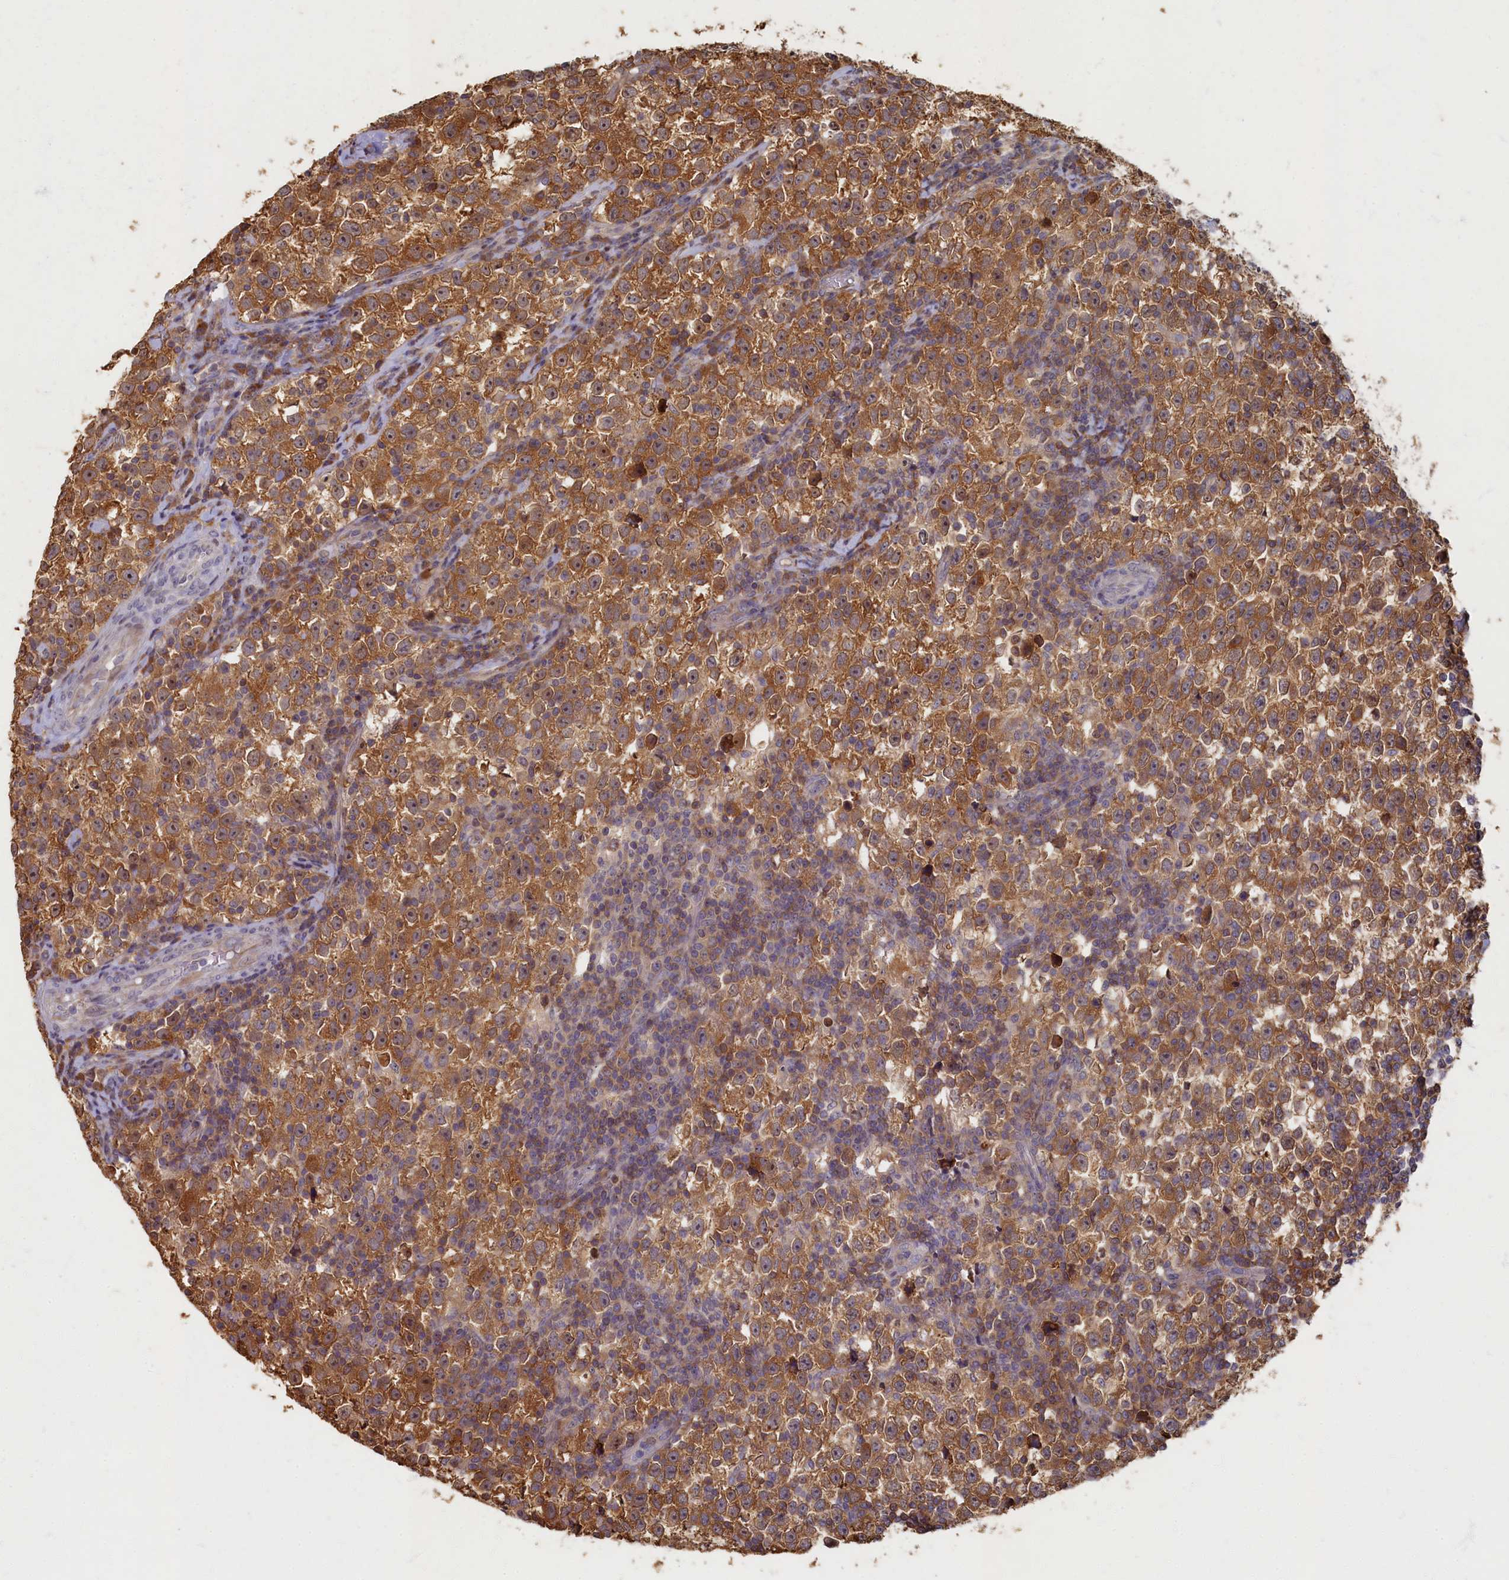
{"staining": {"intensity": "moderate", "quantity": ">75%", "location": "cytoplasmic/membranous,nuclear"}, "tissue": "testis cancer", "cell_type": "Tumor cells", "image_type": "cancer", "snomed": [{"axis": "morphology", "description": "Normal tissue, NOS"}, {"axis": "morphology", "description": "Seminoma, NOS"}, {"axis": "topography", "description": "Testis"}], "caption": "Moderate cytoplasmic/membranous and nuclear protein expression is seen in about >75% of tumor cells in seminoma (testis). The protein is shown in brown color, while the nuclei are stained blue.", "gene": "HUNK", "patient": {"sex": "male", "age": 43}}